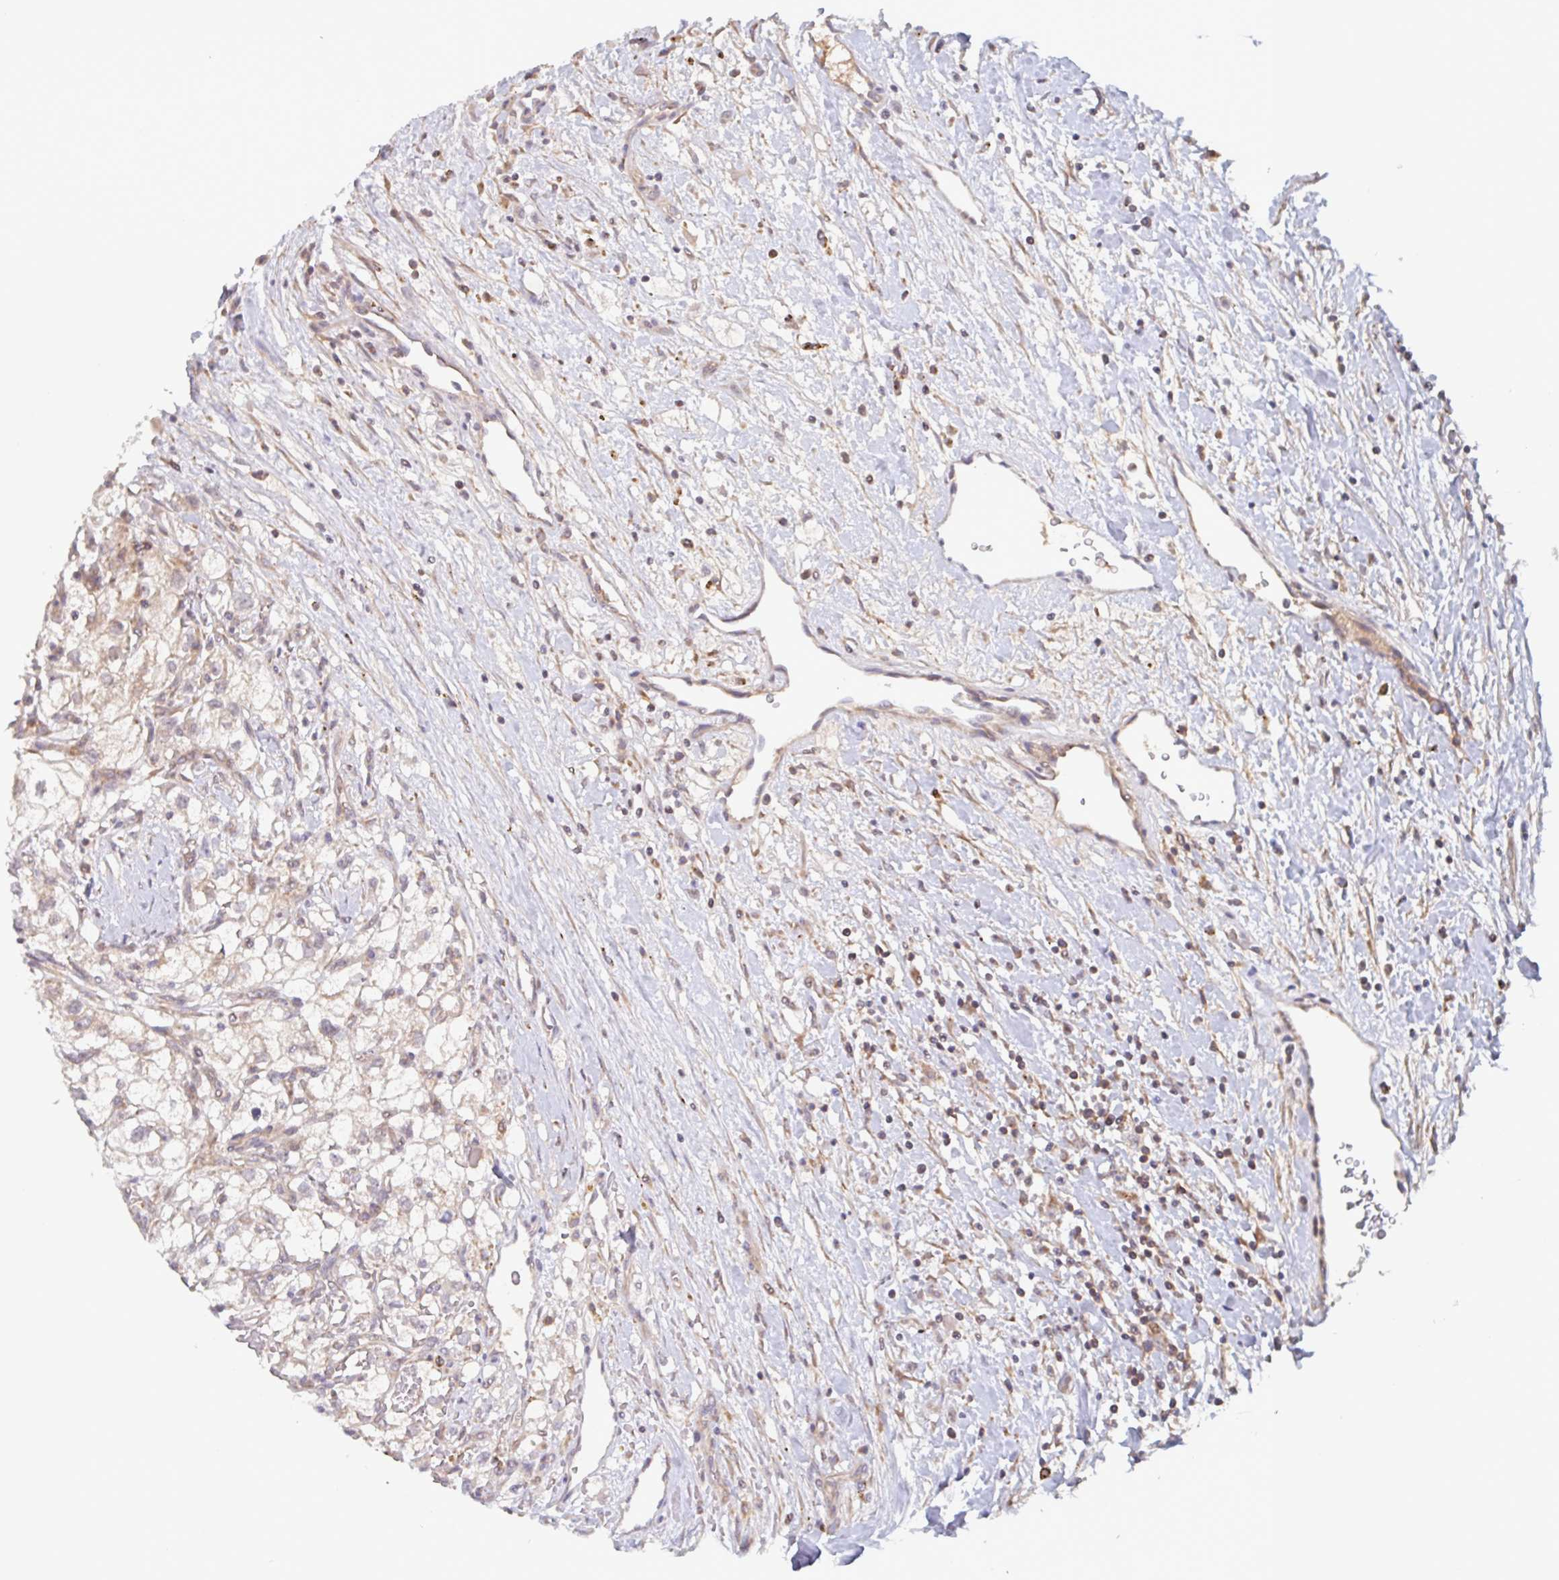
{"staining": {"intensity": "negative", "quantity": "none", "location": "none"}, "tissue": "renal cancer", "cell_type": "Tumor cells", "image_type": "cancer", "snomed": [{"axis": "morphology", "description": "Adenocarcinoma, NOS"}, {"axis": "topography", "description": "Kidney"}], "caption": "Protein analysis of renal cancer demonstrates no significant positivity in tumor cells.", "gene": "SURF1", "patient": {"sex": "male", "age": 59}}